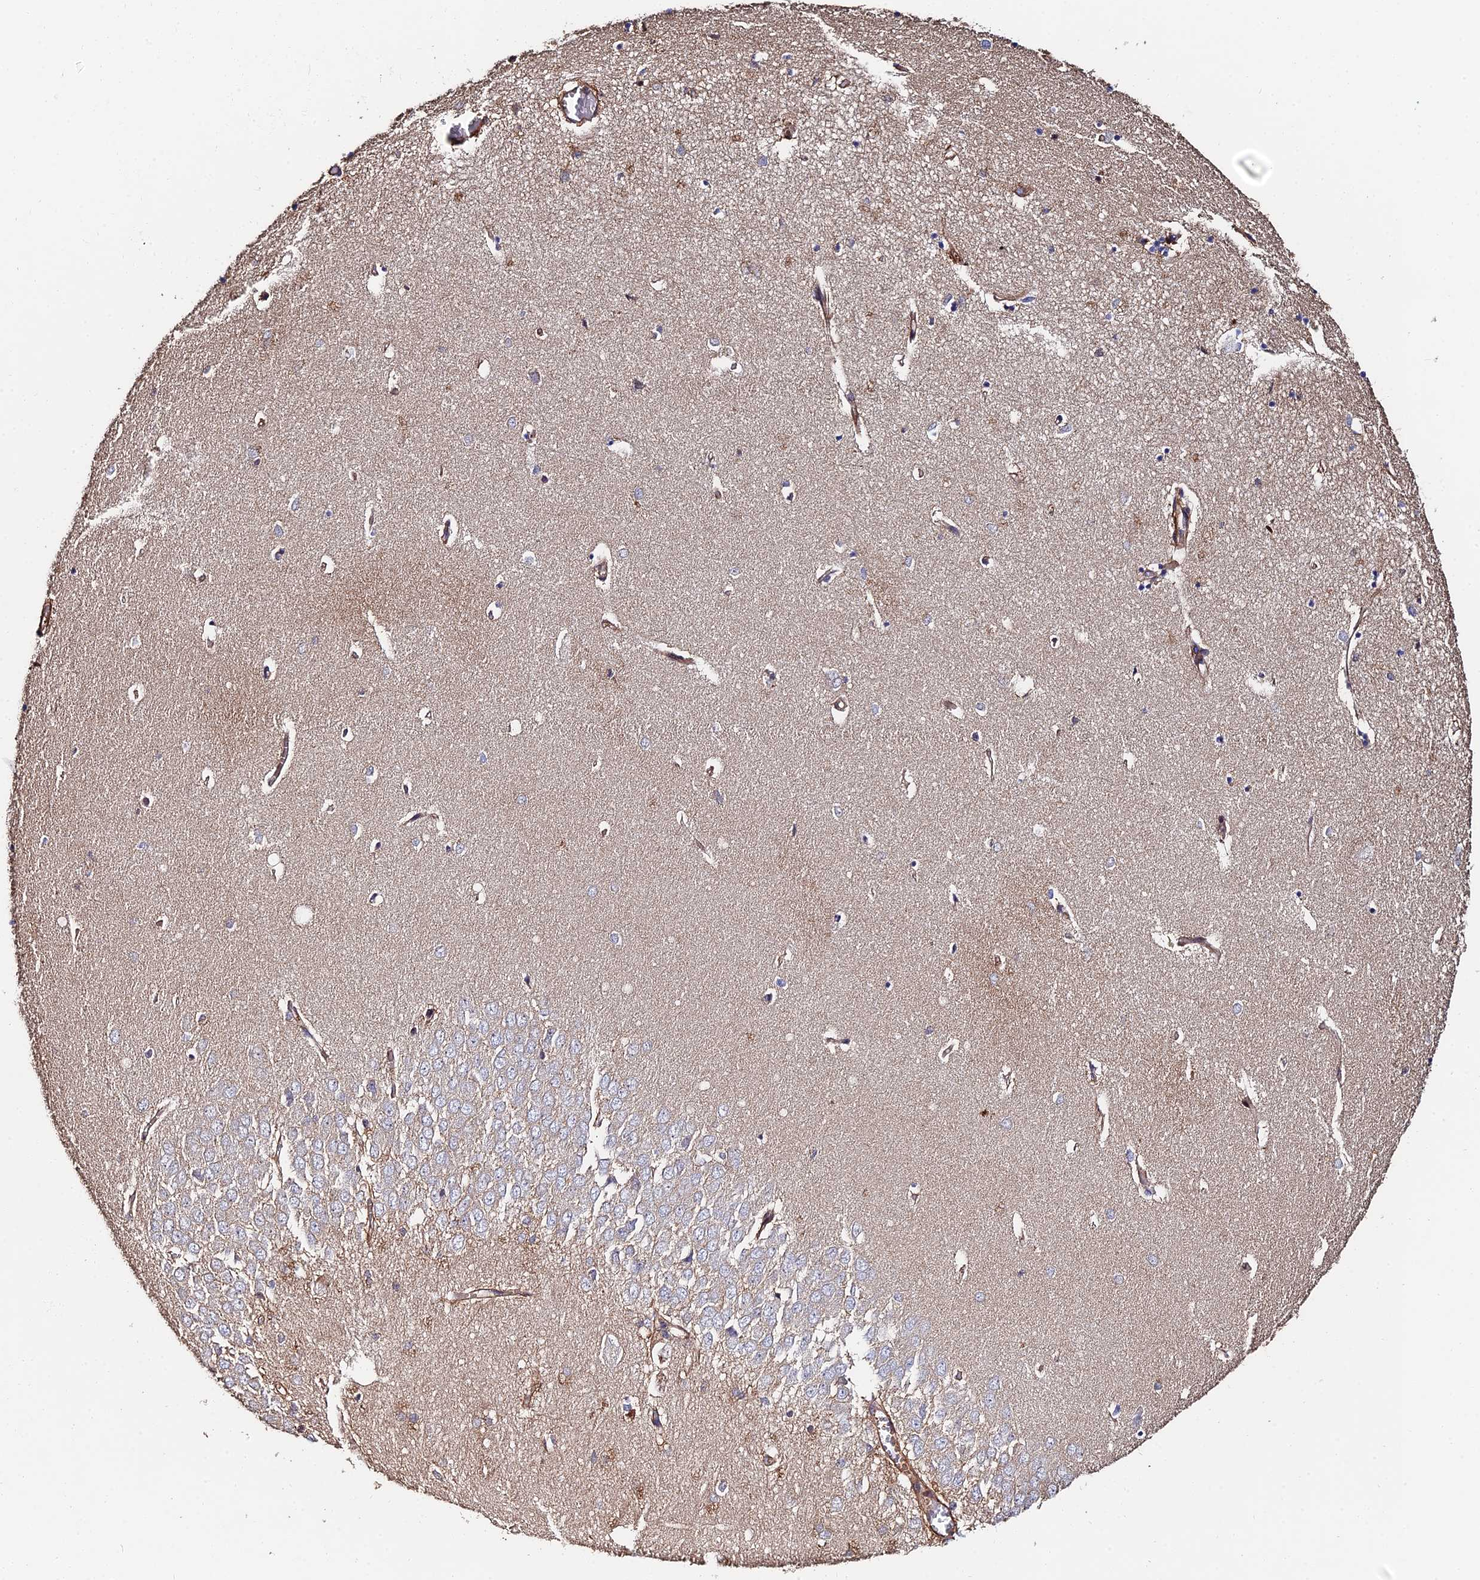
{"staining": {"intensity": "negative", "quantity": "none", "location": "none"}, "tissue": "hippocampus", "cell_type": "Glial cells", "image_type": "normal", "snomed": [{"axis": "morphology", "description": "Normal tissue, NOS"}, {"axis": "topography", "description": "Hippocampus"}], "caption": "This photomicrograph is of unremarkable hippocampus stained with immunohistochemistry (IHC) to label a protein in brown with the nuclei are counter-stained blue. There is no expression in glial cells.", "gene": "EXT1", "patient": {"sex": "female", "age": 64}}